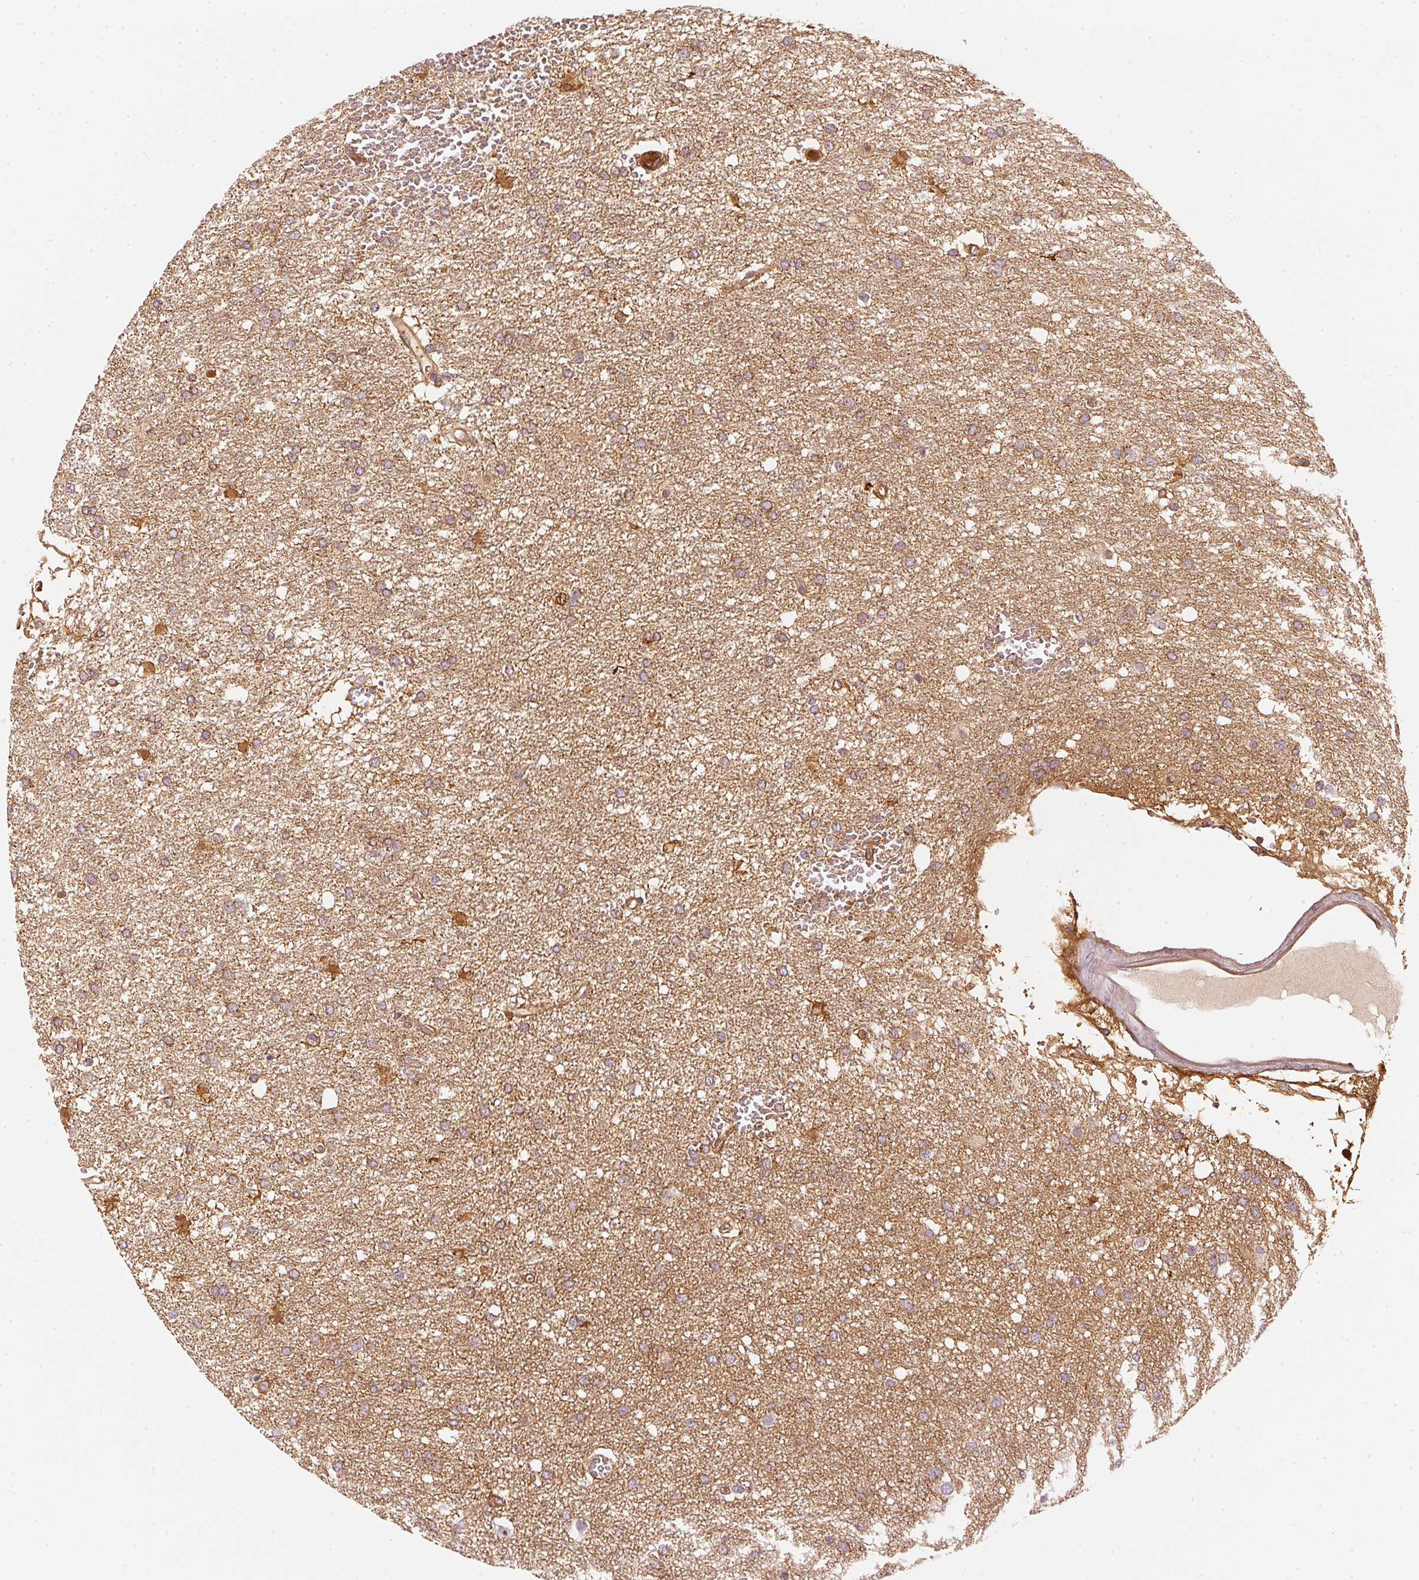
{"staining": {"intensity": "moderate", "quantity": "<25%", "location": "cytoplasmic/membranous"}, "tissue": "glioma", "cell_type": "Tumor cells", "image_type": "cancer", "snomed": [{"axis": "morphology", "description": "Glioma, malignant, High grade"}, {"axis": "topography", "description": "Brain"}], "caption": "Immunohistochemistry (IHC) of human glioma demonstrates low levels of moderate cytoplasmic/membranous expression in about <25% of tumor cells.", "gene": "APLP1", "patient": {"sex": "female", "age": 61}}